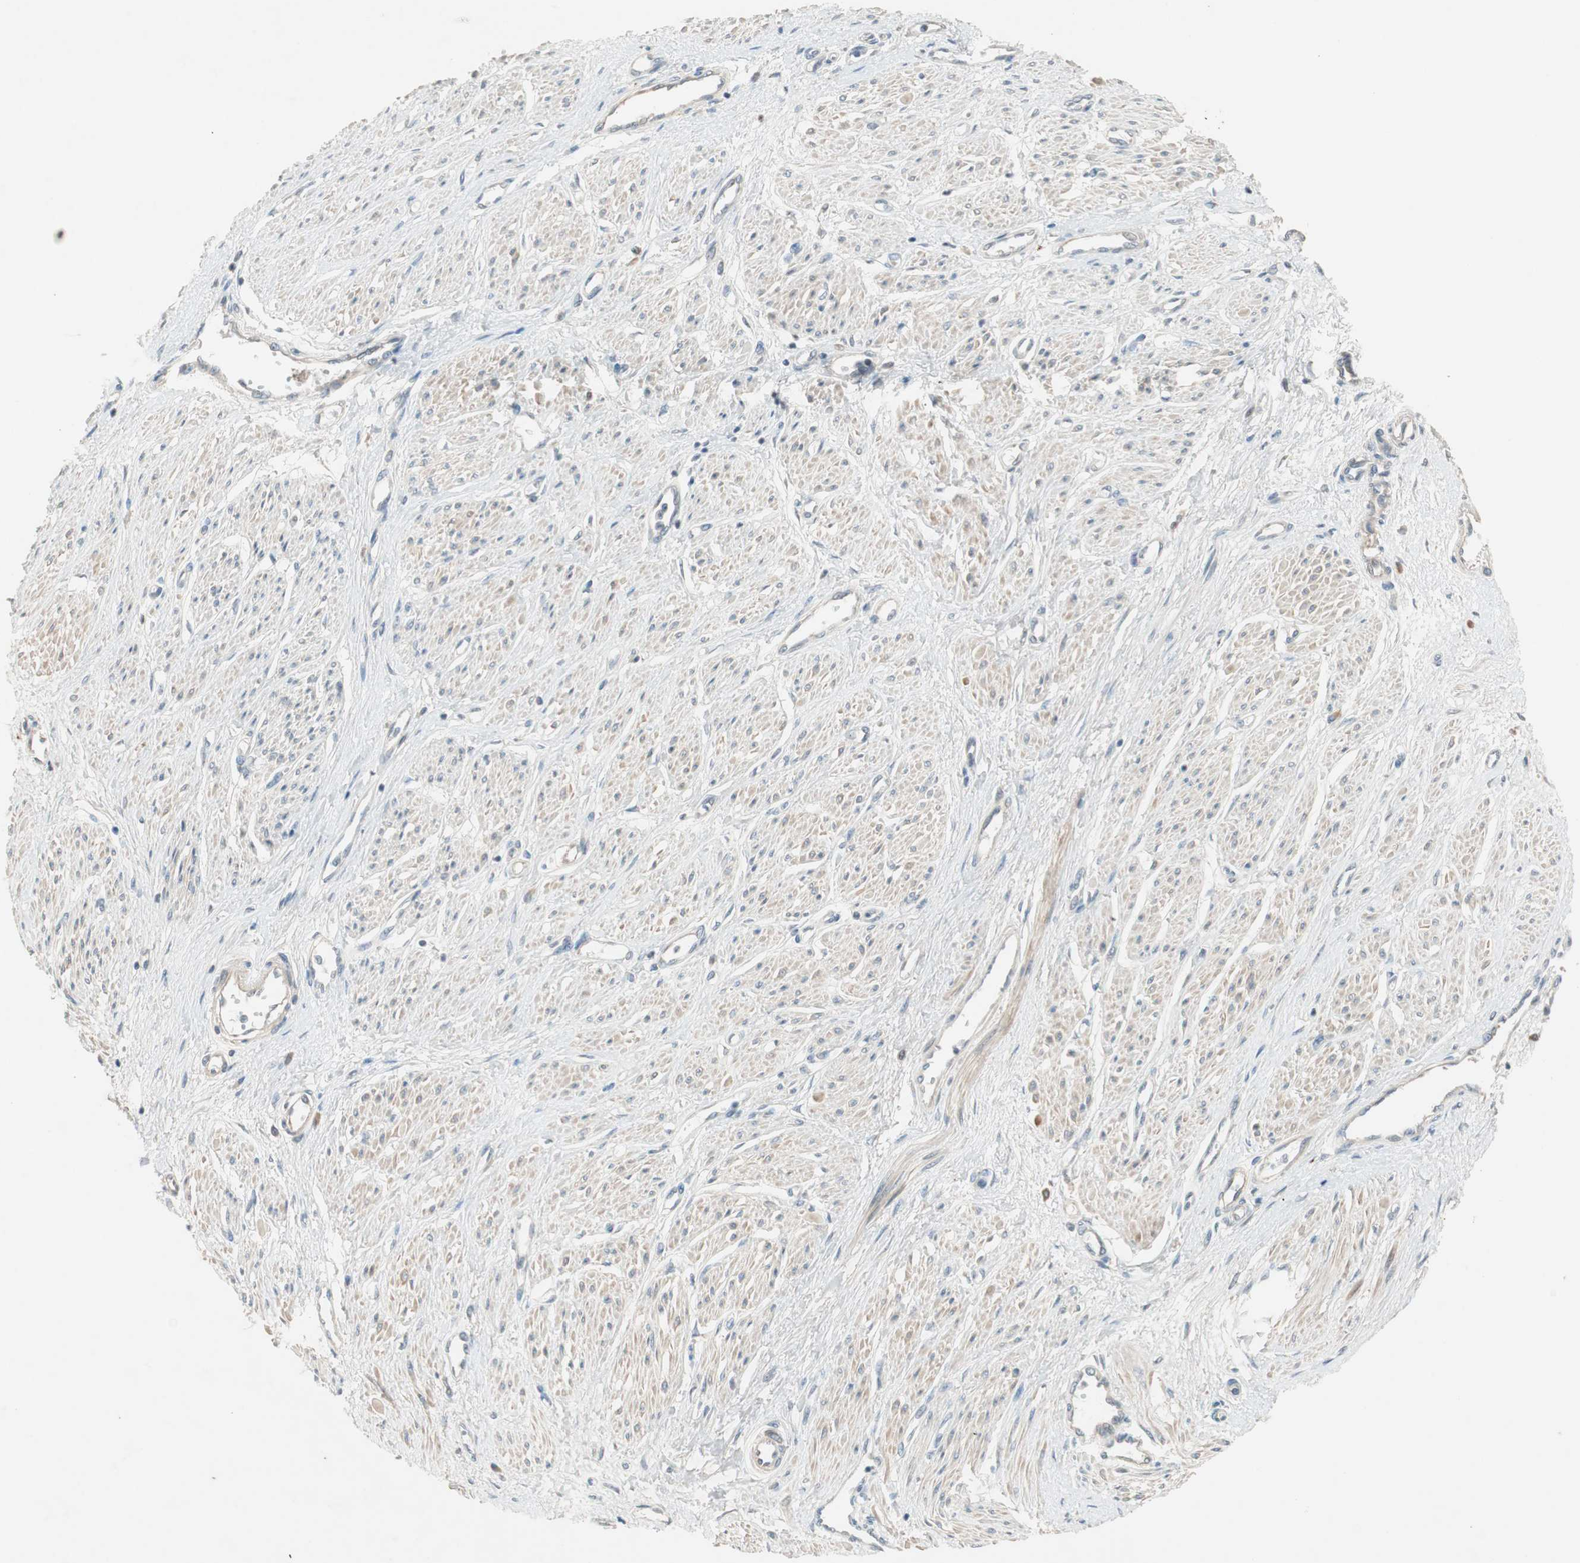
{"staining": {"intensity": "weak", "quantity": "<25%", "location": "cytoplasmic/membranous"}, "tissue": "smooth muscle", "cell_type": "Smooth muscle cells", "image_type": "normal", "snomed": [{"axis": "morphology", "description": "Normal tissue, NOS"}, {"axis": "topography", "description": "Smooth muscle"}, {"axis": "topography", "description": "Uterus"}], "caption": "High magnification brightfield microscopy of normal smooth muscle stained with DAB (3,3'-diaminobenzidine) (brown) and counterstained with hematoxylin (blue): smooth muscle cells show no significant expression.", "gene": "APOO", "patient": {"sex": "female", "age": 39}}